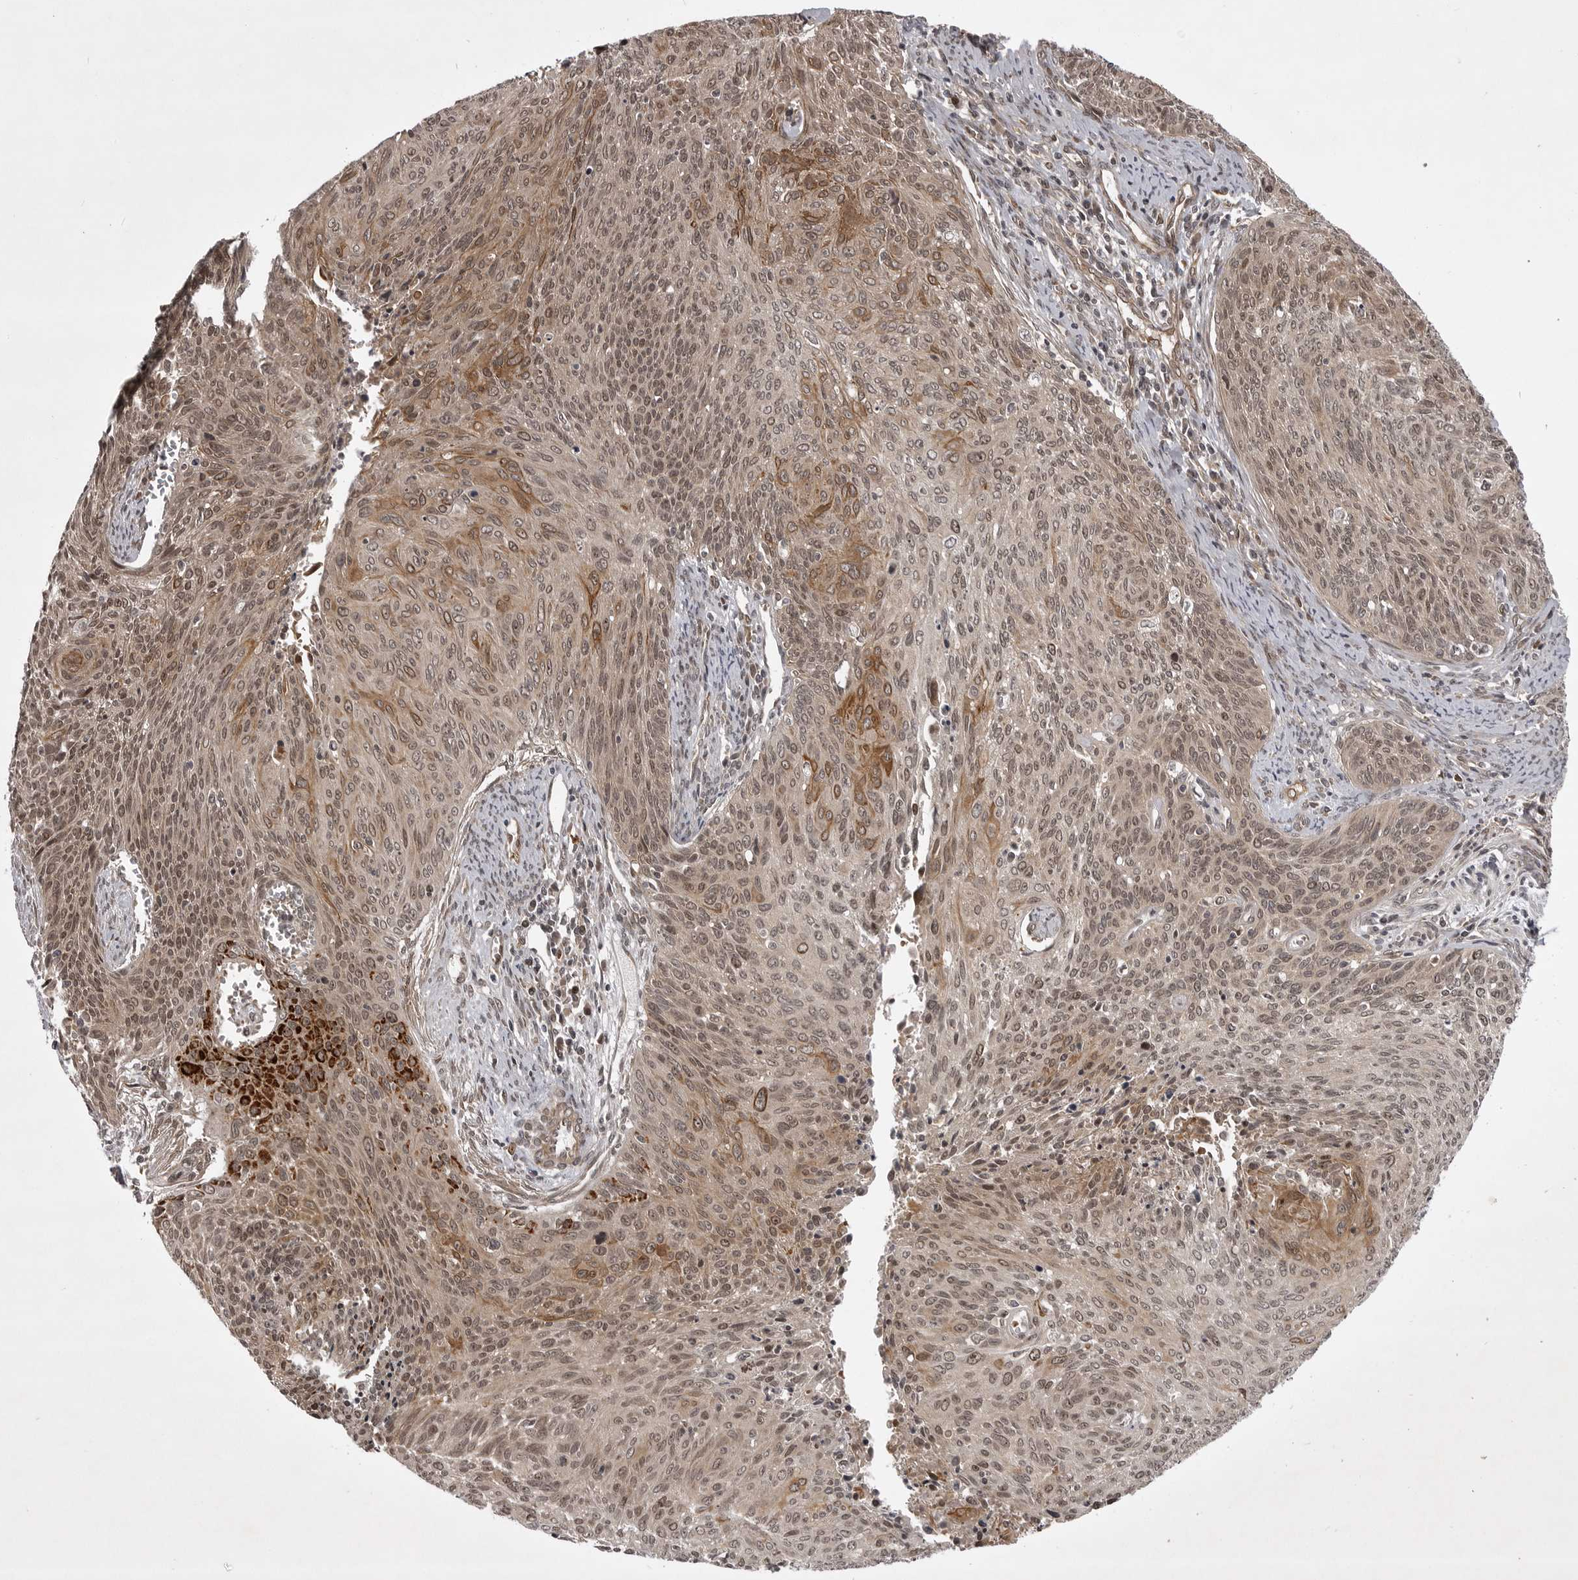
{"staining": {"intensity": "moderate", "quantity": ">75%", "location": "cytoplasmic/membranous,nuclear"}, "tissue": "cervical cancer", "cell_type": "Tumor cells", "image_type": "cancer", "snomed": [{"axis": "morphology", "description": "Squamous cell carcinoma, NOS"}, {"axis": "topography", "description": "Cervix"}], "caption": "Immunohistochemistry image of neoplastic tissue: human squamous cell carcinoma (cervical) stained using immunohistochemistry exhibits medium levels of moderate protein expression localized specifically in the cytoplasmic/membranous and nuclear of tumor cells, appearing as a cytoplasmic/membranous and nuclear brown color.", "gene": "SNX16", "patient": {"sex": "female", "age": 55}}